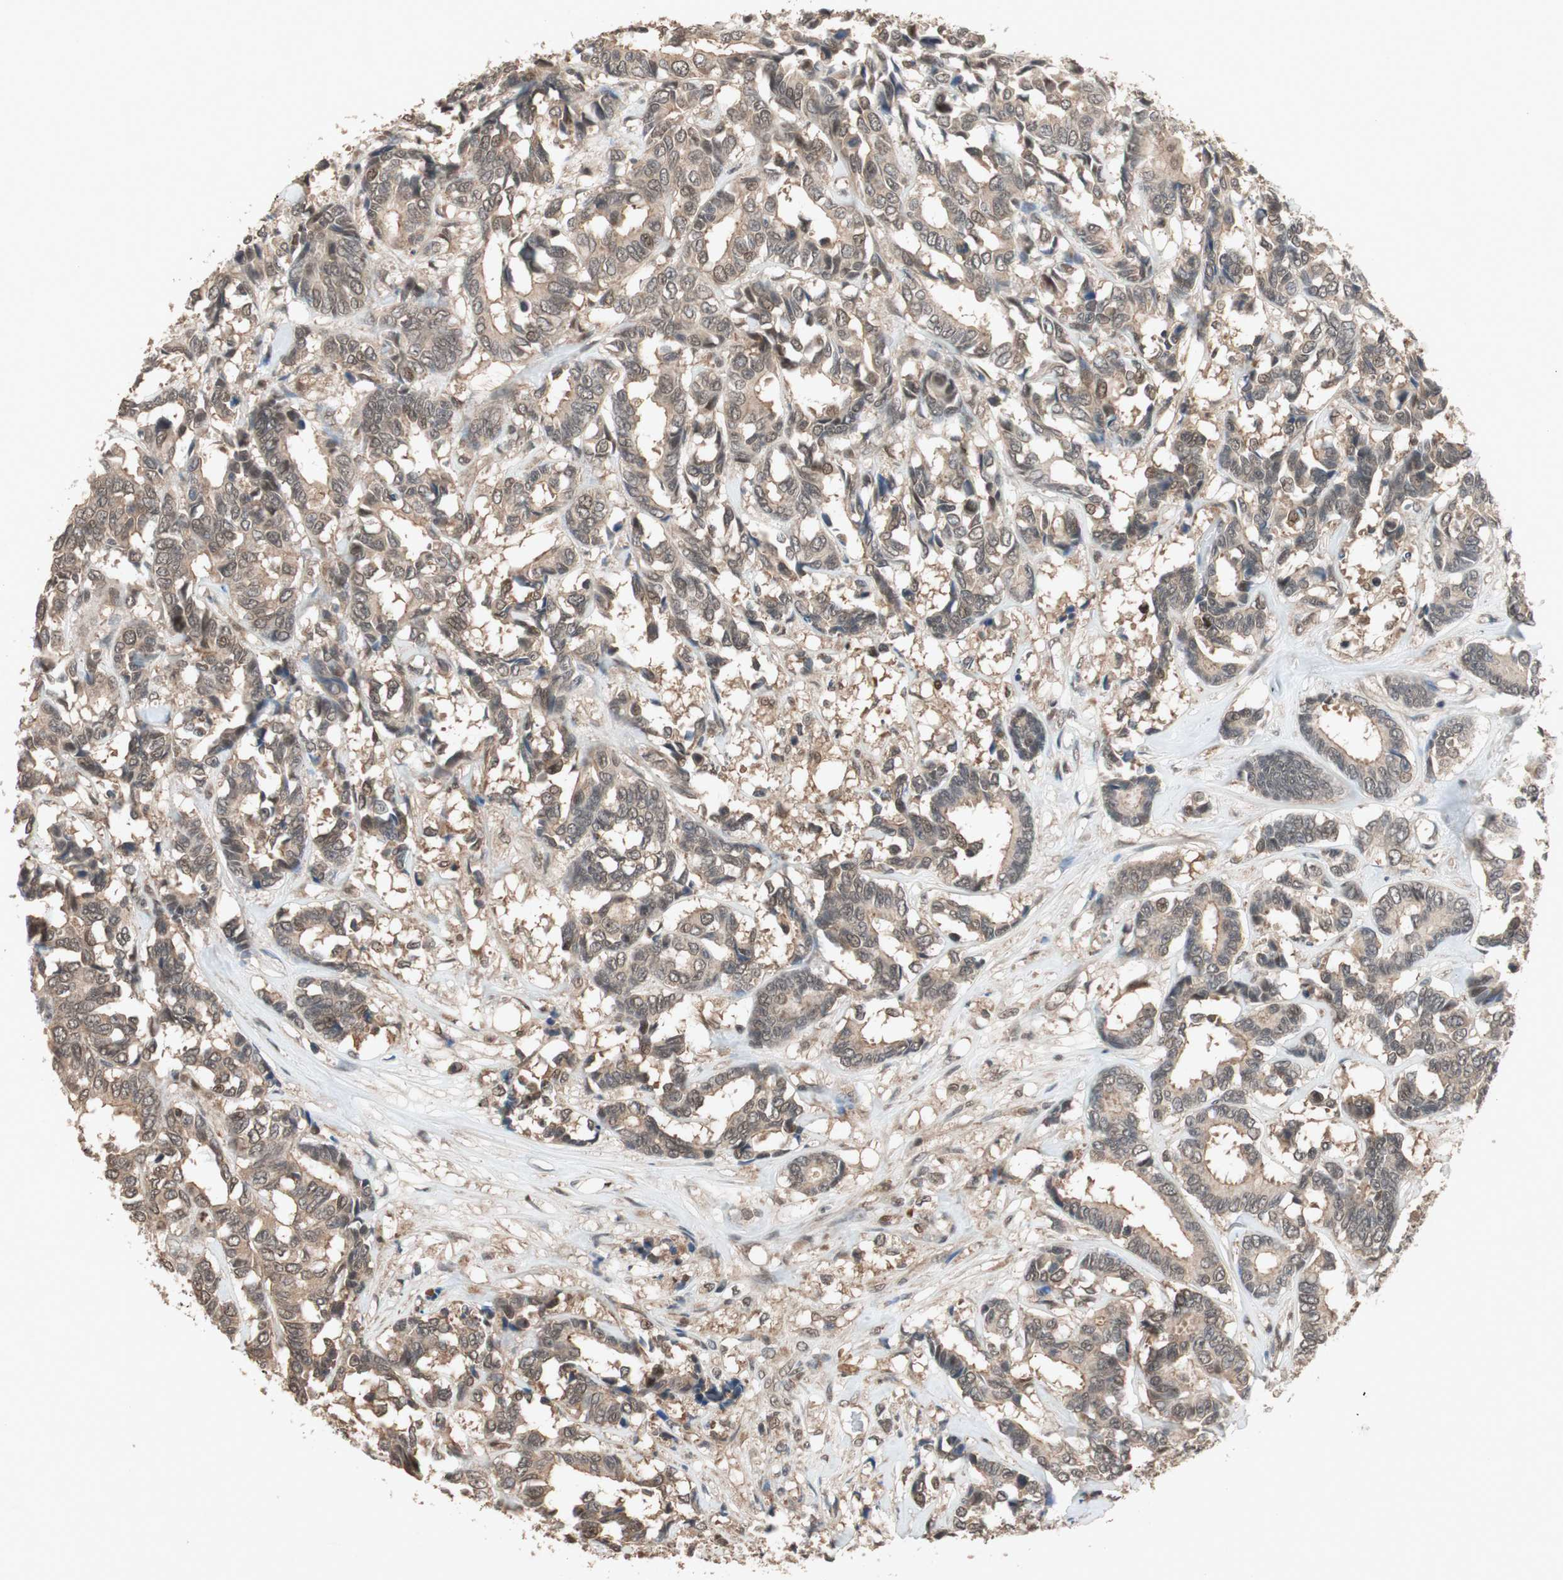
{"staining": {"intensity": "moderate", "quantity": ">75%", "location": "cytoplasmic/membranous,nuclear"}, "tissue": "breast cancer", "cell_type": "Tumor cells", "image_type": "cancer", "snomed": [{"axis": "morphology", "description": "Duct carcinoma"}, {"axis": "topography", "description": "Breast"}], "caption": "Approximately >75% of tumor cells in breast cancer (intraductal carcinoma) show moderate cytoplasmic/membranous and nuclear protein staining as visualized by brown immunohistochemical staining.", "gene": "GART", "patient": {"sex": "female", "age": 87}}